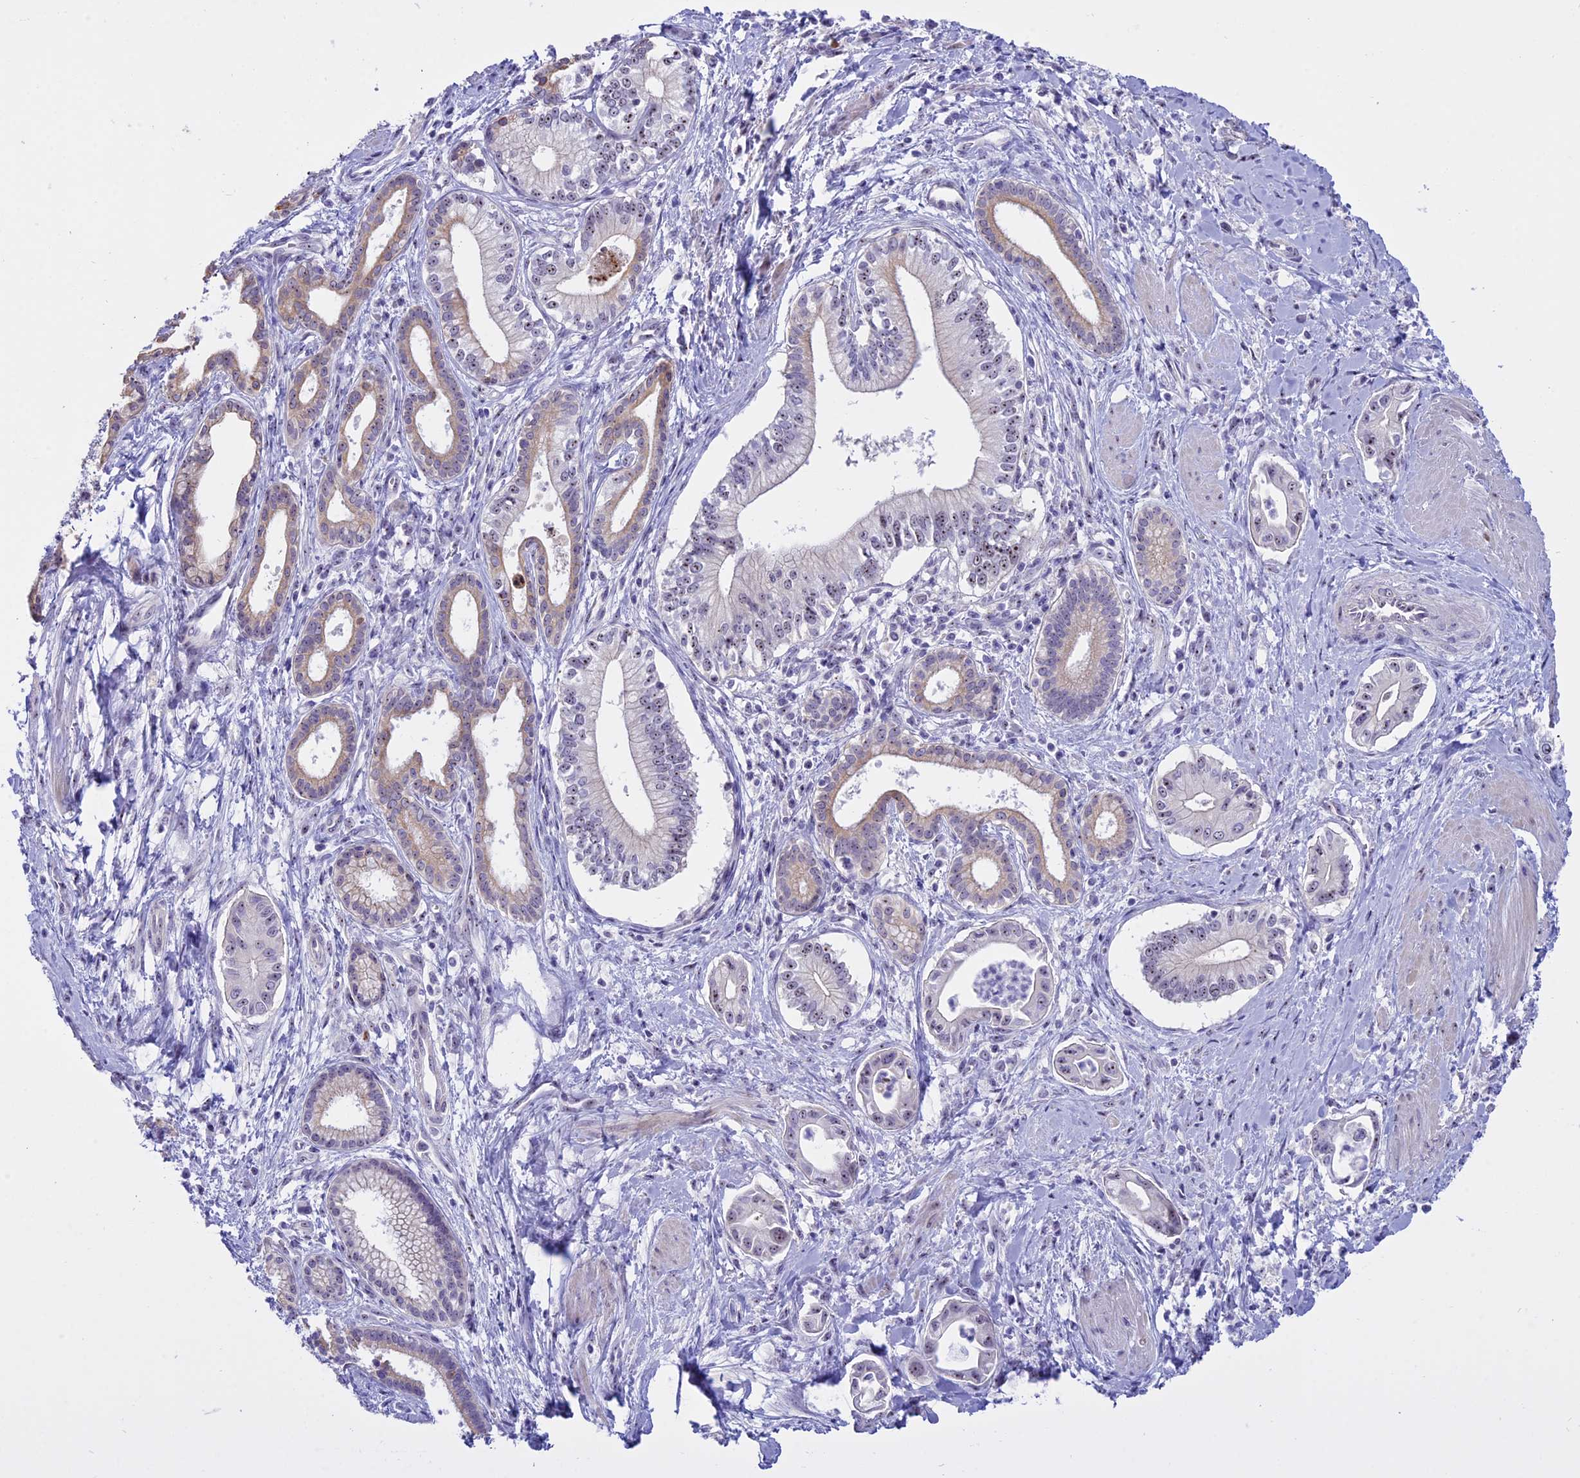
{"staining": {"intensity": "moderate", "quantity": "<25%", "location": "nuclear"}, "tissue": "pancreatic cancer", "cell_type": "Tumor cells", "image_type": "cancer", "snomed": [{"axis": "morphology", "description": "Adenocarcinoma, NOS"}, {"axis": "topography", "description": "Pancreas"}], "caption": "Tumor cells reveal low levels of moderate nuclear positivity in approximately <25% of cells in human pancreatic adenocarcinoma.", "gene": "TBL3", "patient": {"sex": "male", "age": 78}}